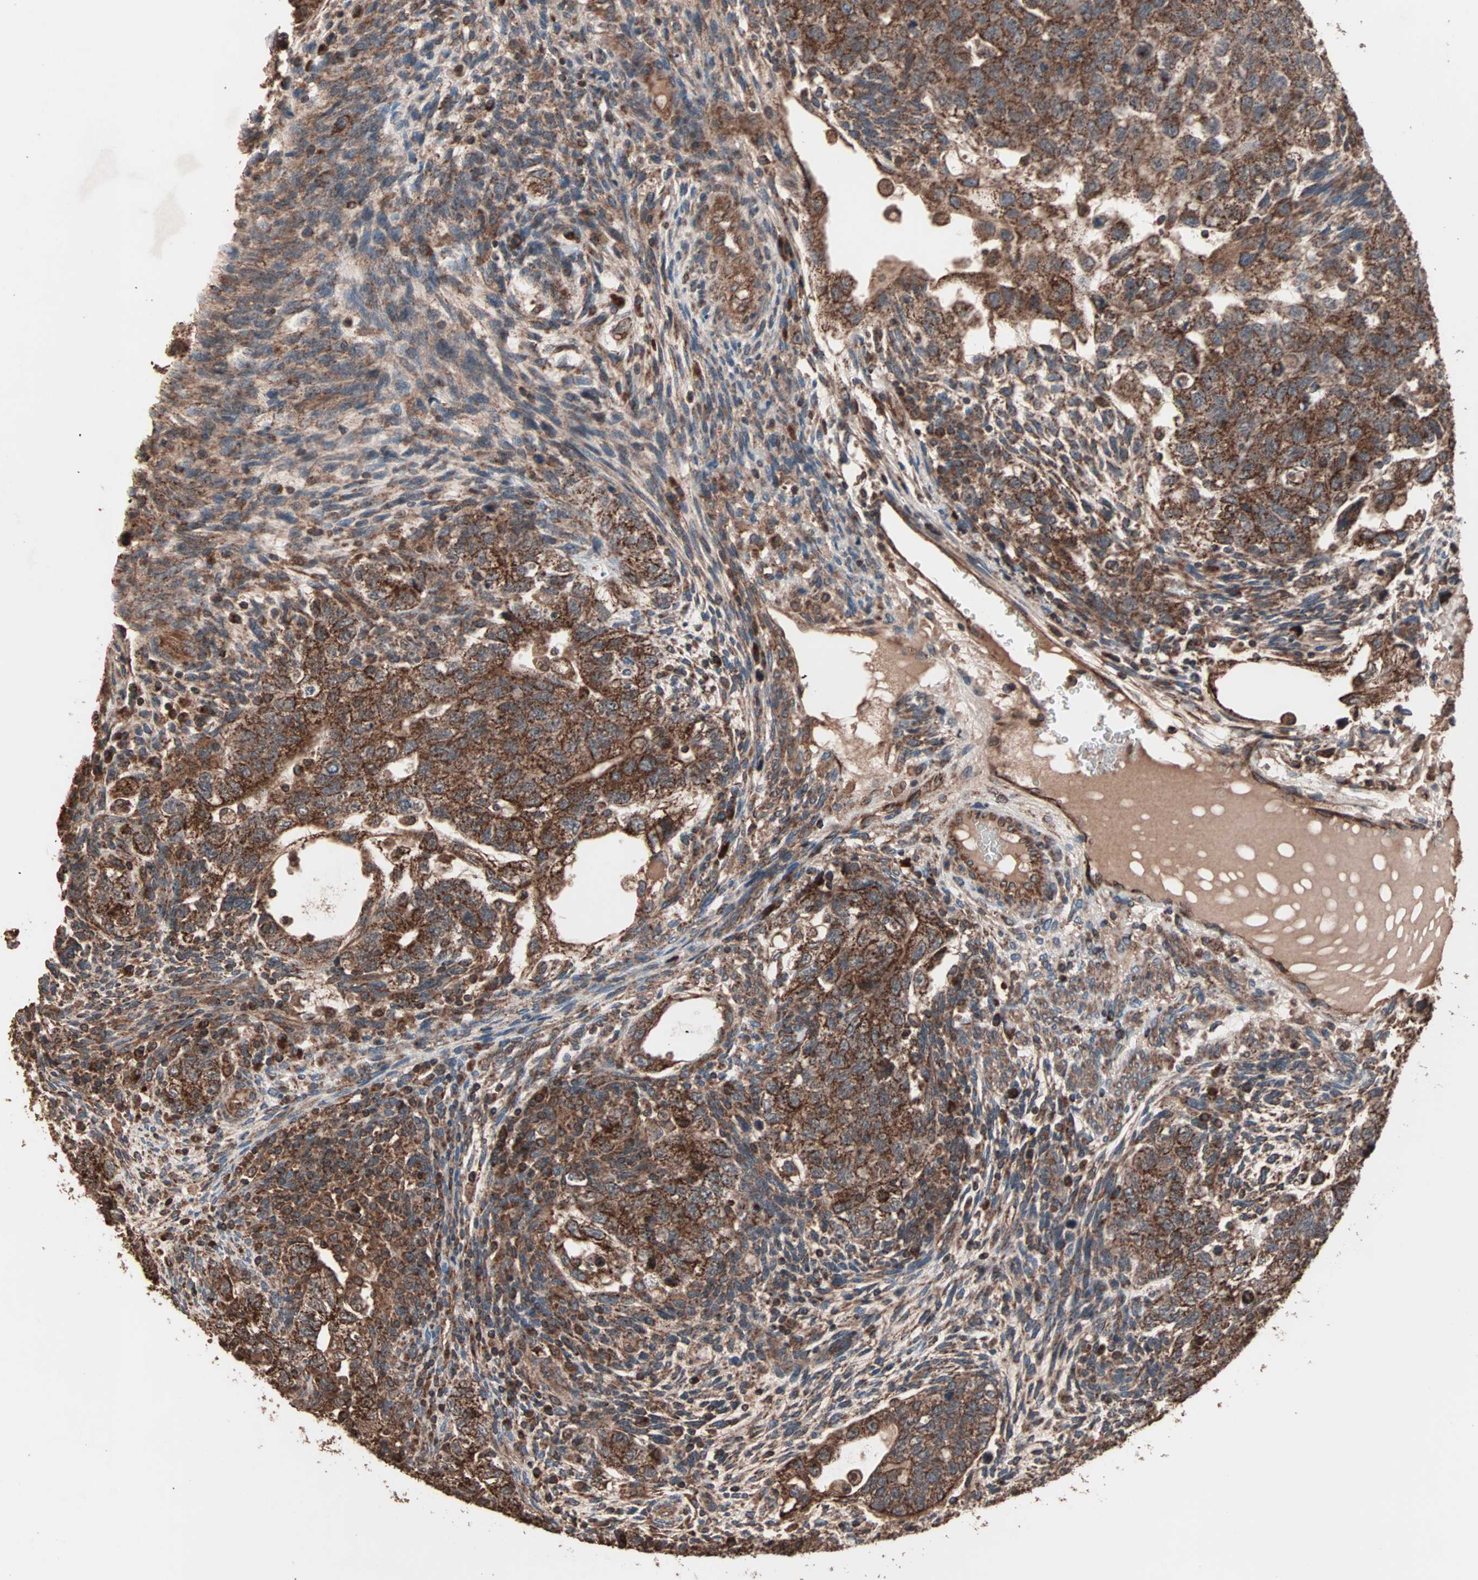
{"staining": {"intensity": "strong", "quantity": ">75%", "location": "cytoplasmic/membranous"}, "tissue": "testis cancer", "cell_type": "Tumor cells", "image_type": "cancer", "snomed": [{"axis": "morphology", "description": "Normal tissue, NOS"}, {"axis": "morphology", "description": "Carcinoma, Embryonal, NOS"}, {"axis": "topography", "description": "Testis"}], "caption": "Testis cancer stained with immunohistochemistry displays strong cytoplasmic/membranous staining in approximately >75% of tumor cells.", "gene": "MRPL2", "patient": {"sex": "male", "age": 36}}